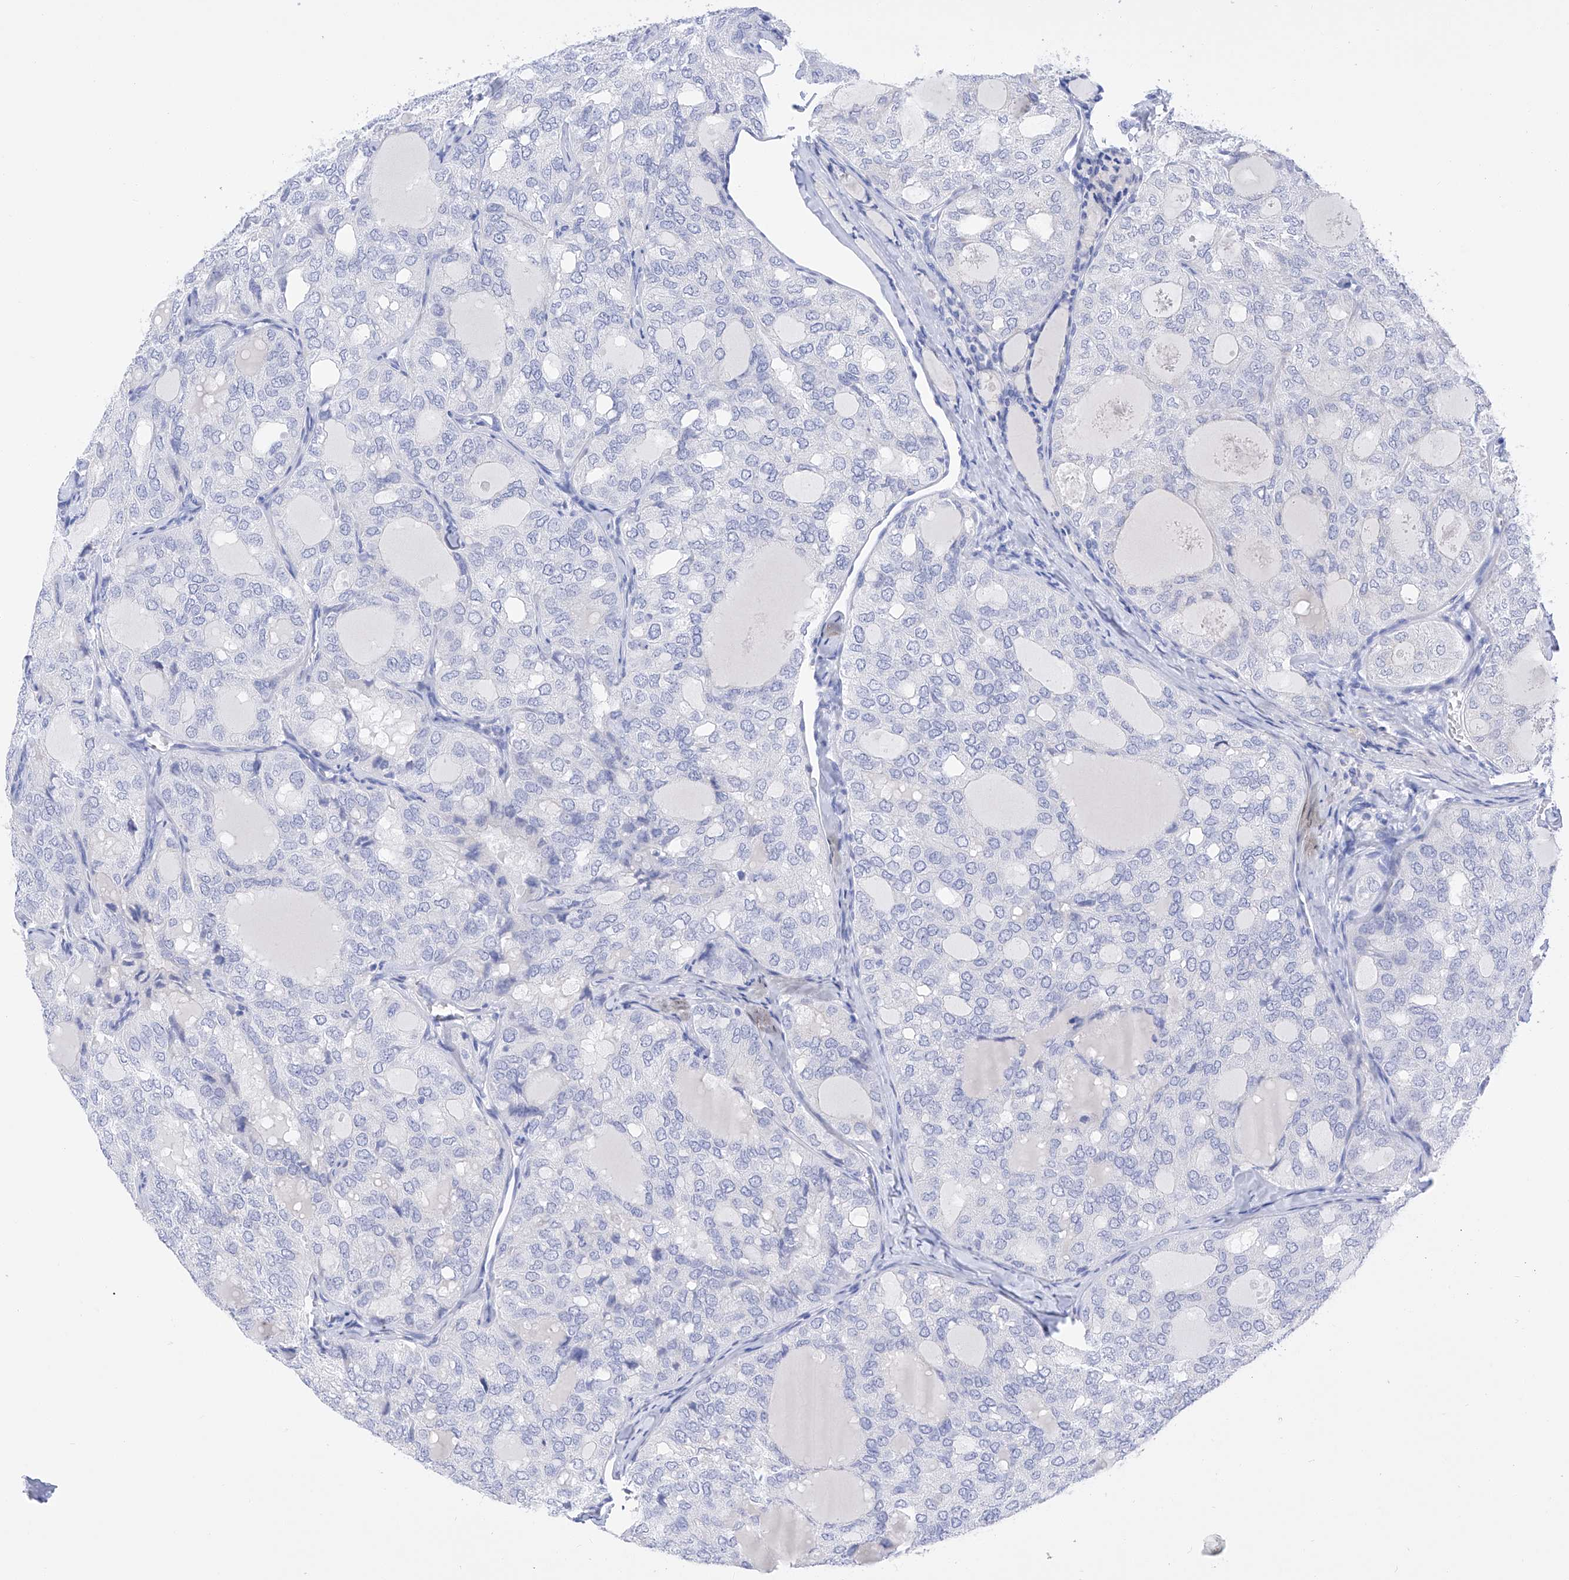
{"staining": {"intensity": "negative", "quantity": "none", "location": "none"}, "tissue": "thyroid cancer", "cell_type": "Tumor cells", "image_type": "cancer", "snomed": [{"axis": "morphology", "description": "Follicular adenoma carcinoma, NOS"}, {"axis": "topography", "description": "Thyroid gland"}], "caption": "IHC of thyroid cancer demonstrates no positivity in tumor cells.", "gene": "FLG", "patient": {"sex": "male", "age": 75}}